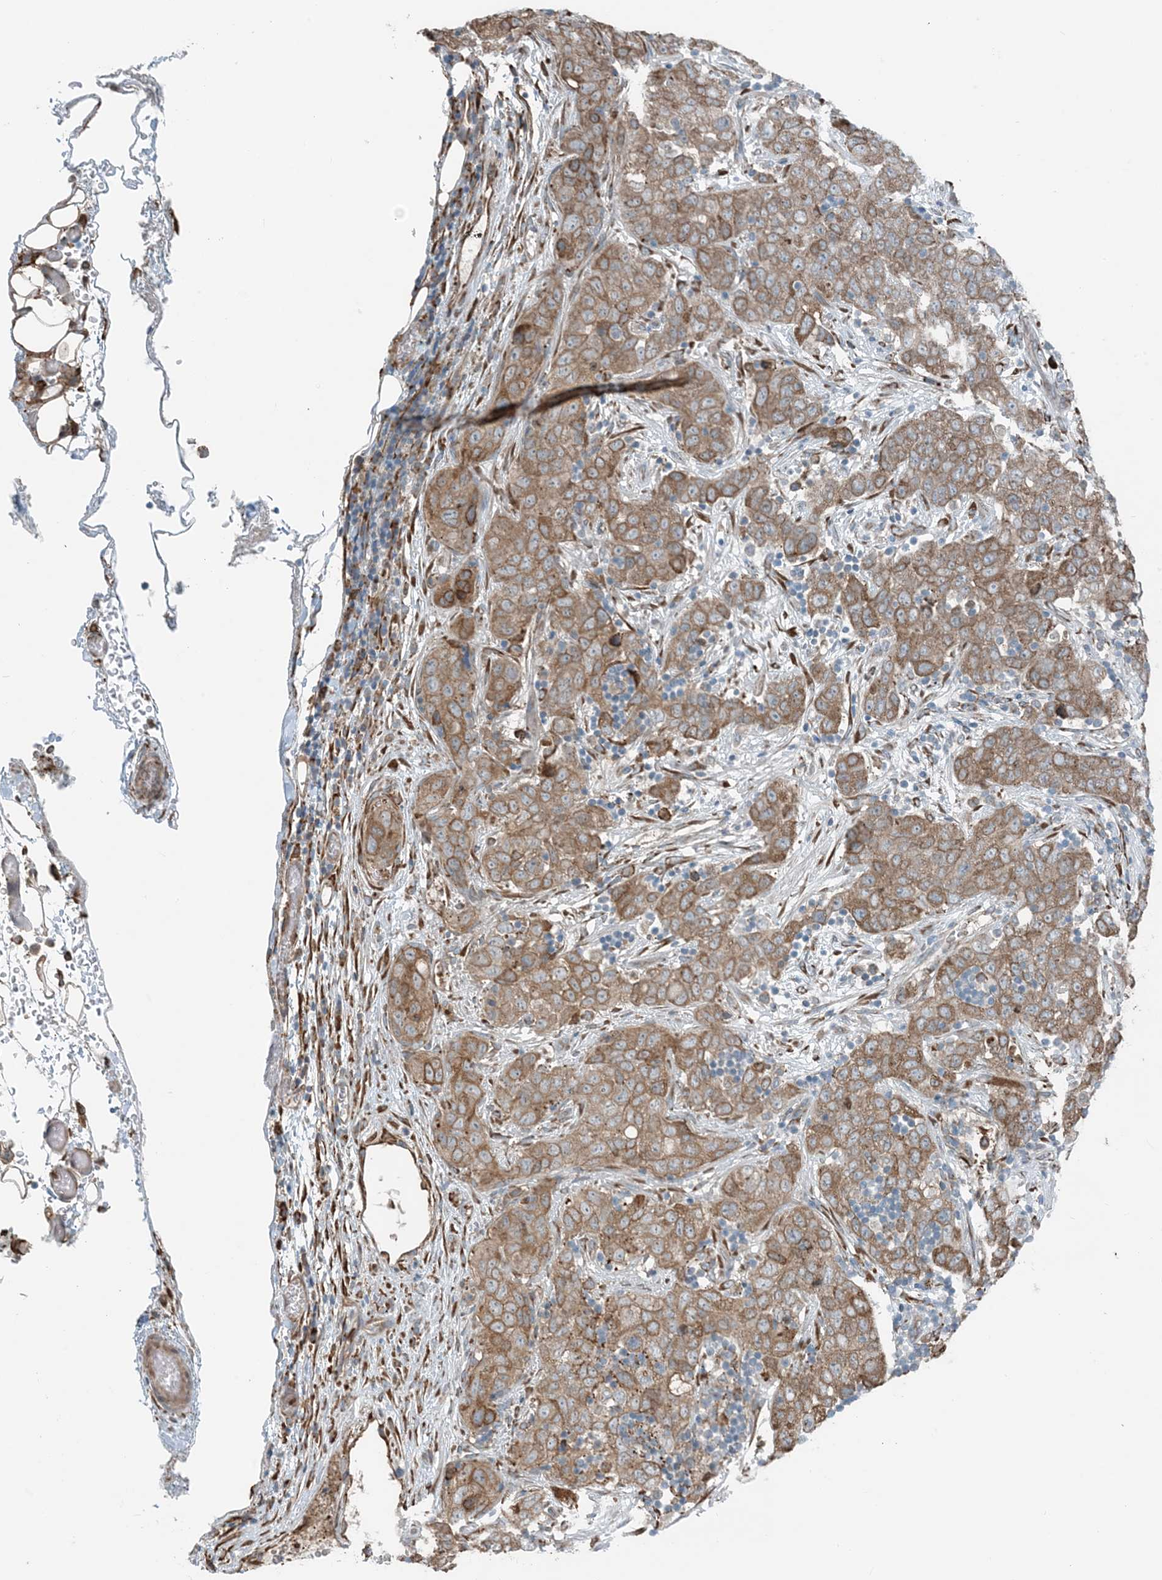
{"staining": {"intensity": "moderate", "quantity": ">75%", "location": "cytoplasmic/membranous"}, "tissue": "stomach cancer", "cell_type": "Tumor cells", "image_type": "cancer", "snomed": [{"axis": "morphology", "description": "Normal tissue, NOS"}, {"axis": "morphology", "description": "Adenocarcinoma, NOS"}, {"axis": "topography", "description": "Lymph node"}, {"axis": "topography", "description": "Stomach"}], "caption": "Protein expression analysis of adenocarcinoma (stomach) demonstrates moderate cytoplasmic/membranous staining in approximately >75% of tumor cells. (IHC, brightfield microscopy, high magnification).", "gene": "CERKL", "patient": {"sex": "male", "age": 48}}